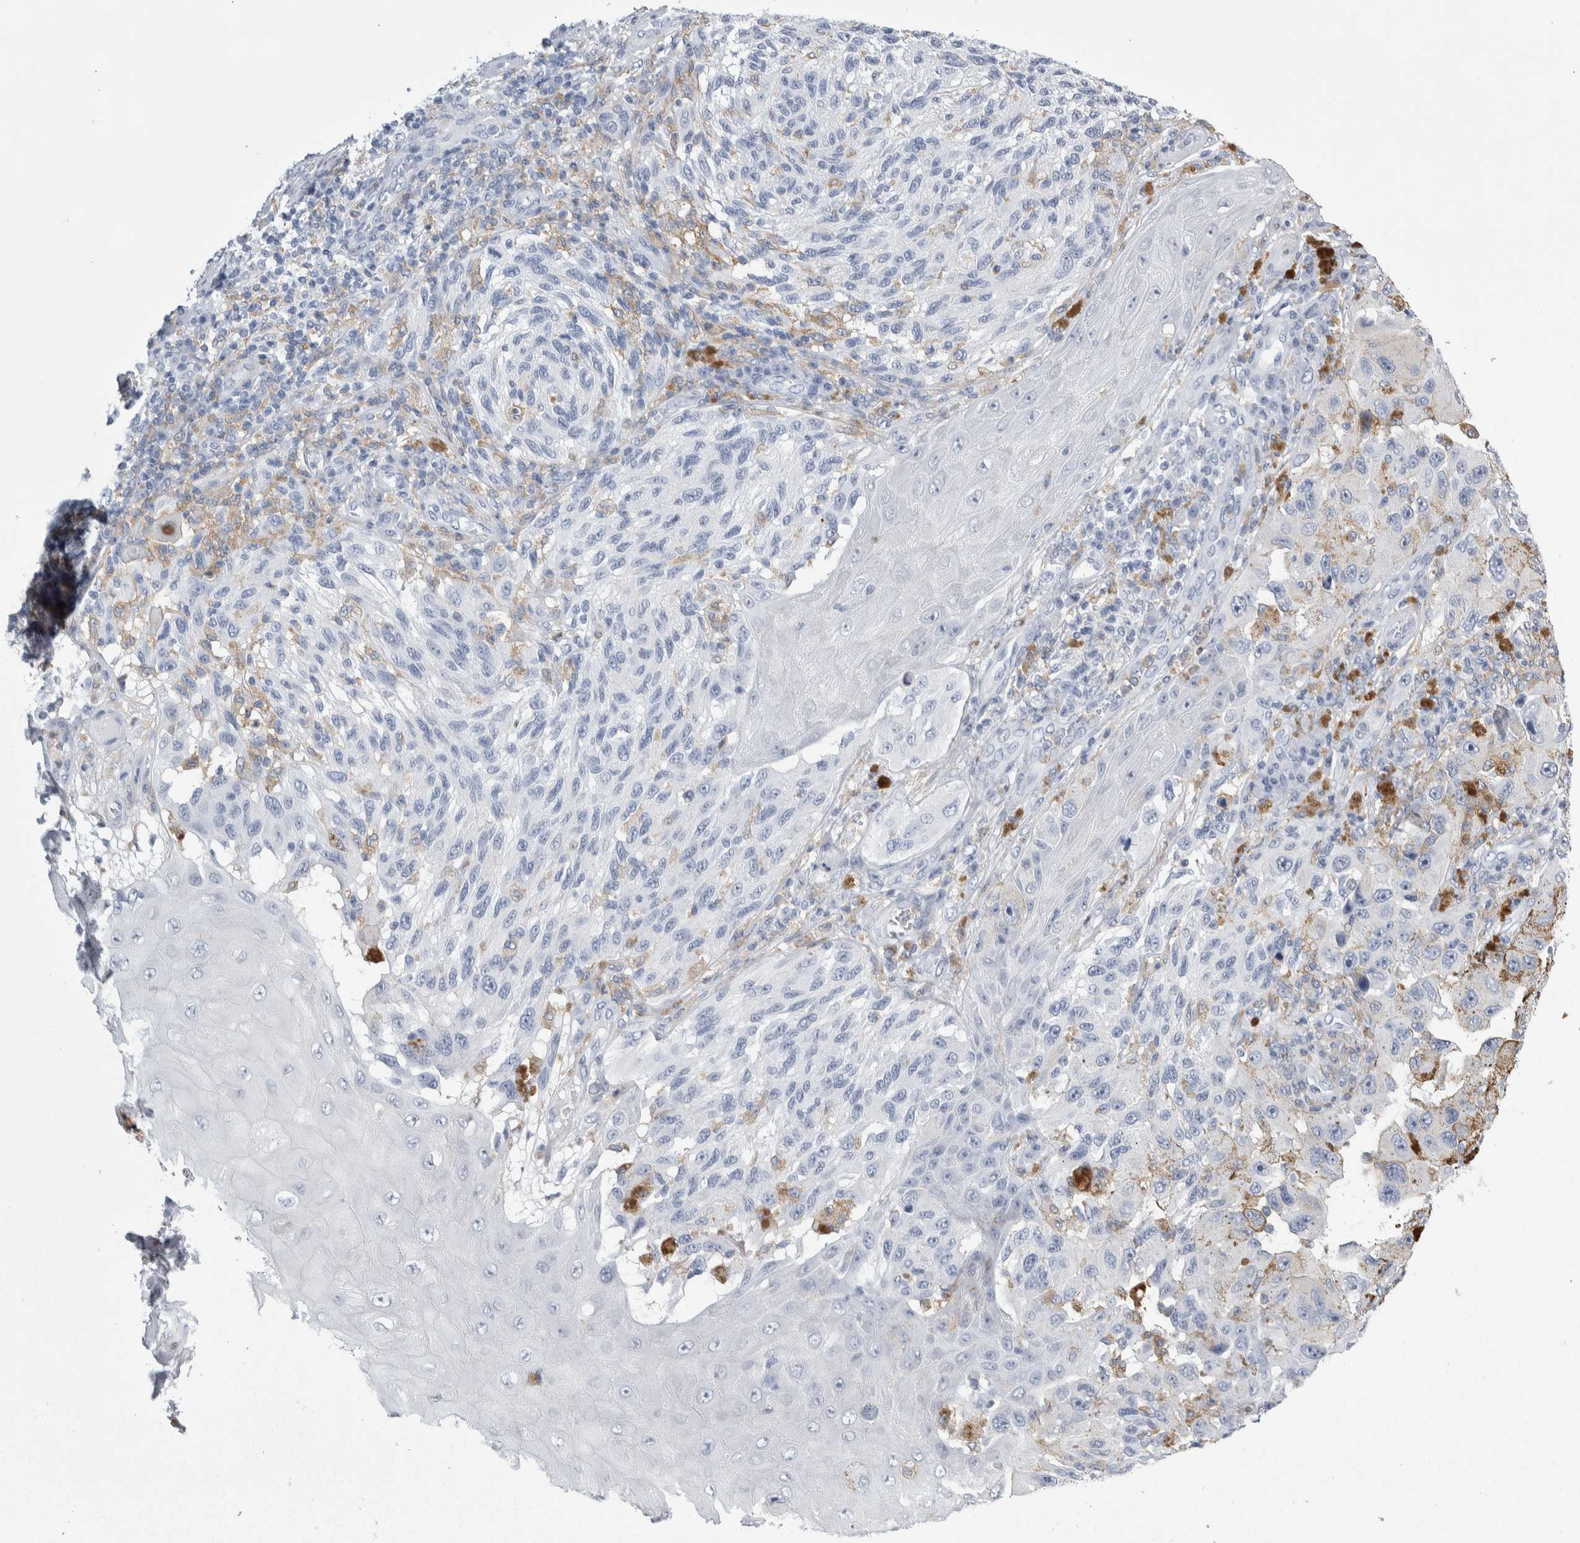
{"staining": {"intensity": "negative", "quantity": "none", "location": "none"}, "tissue": "melanoma", "cell_type": "Tumor cells", "image_type": "cancer", "snomed": [{"axis": "morphology", "description": "Malignant melanoma, NOS"}, {"axis": "topography", "description": "Skin"}], "caption": "DAB (3,3'-diaminobenzidine) immunohistochemical staining of human malignant melanoma demonstrates no significant positivity in tumor cells.", "gene": "SKAP2", "patient": {"sex": "female", "age": 73}}